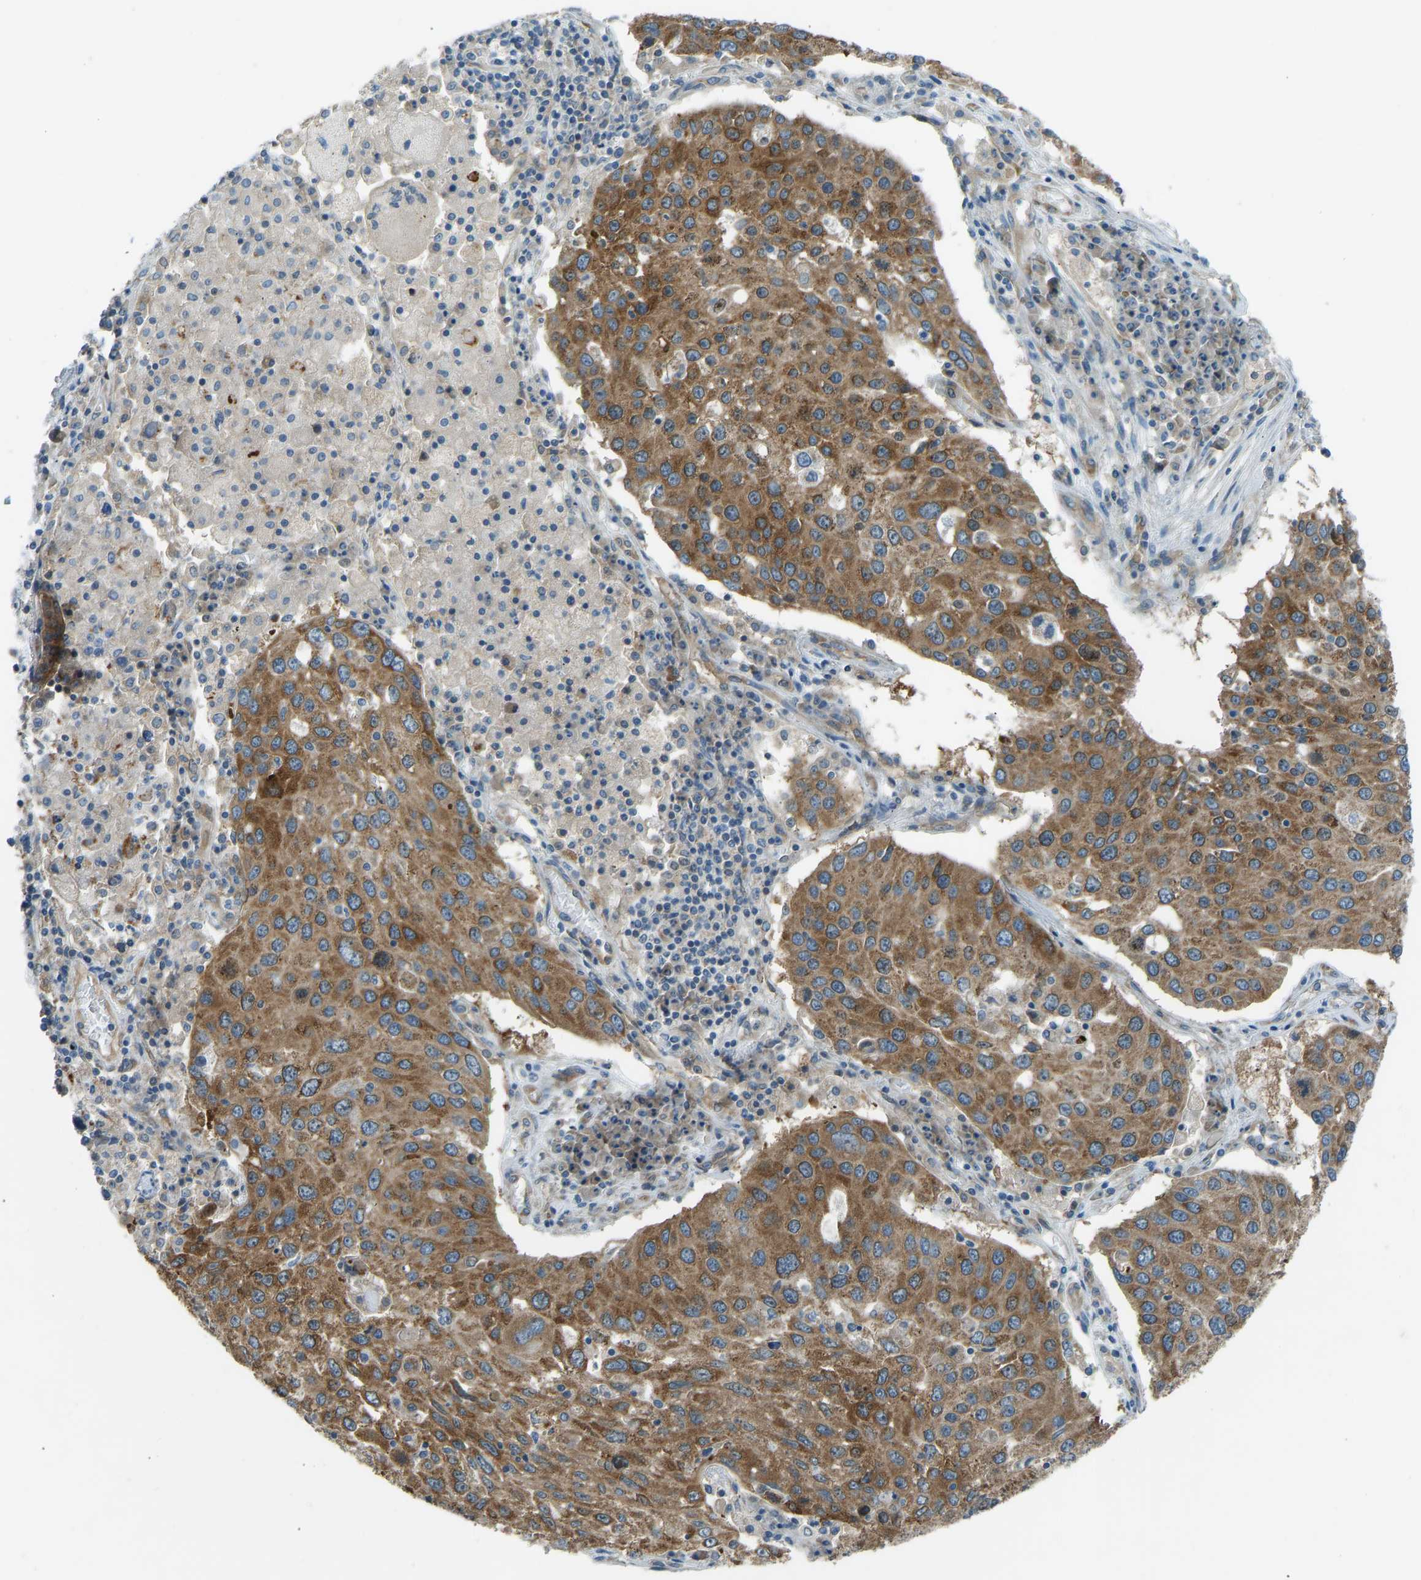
{"staining": {"intensity": "moderate", "quantity": ">75%", "location": "cytoplasmic/membranous"}, "tissue": "lung cancer", "cell_type": "Tumor cells", "image_type": "cancer", "snomed": [{"axis": "morphology", "description": "Squamous cell carcinoma, NOS"}, {"axis": "topography", "description": "Lung"}], "caption": "Protein analysis of squamous cell carcinoma (lung) tissue shows moderate cytoplasmic/membranous expression in about >75% of tumor cells.", "gene": "STAU2", "patient": {"sex": "male", "age": 65}}